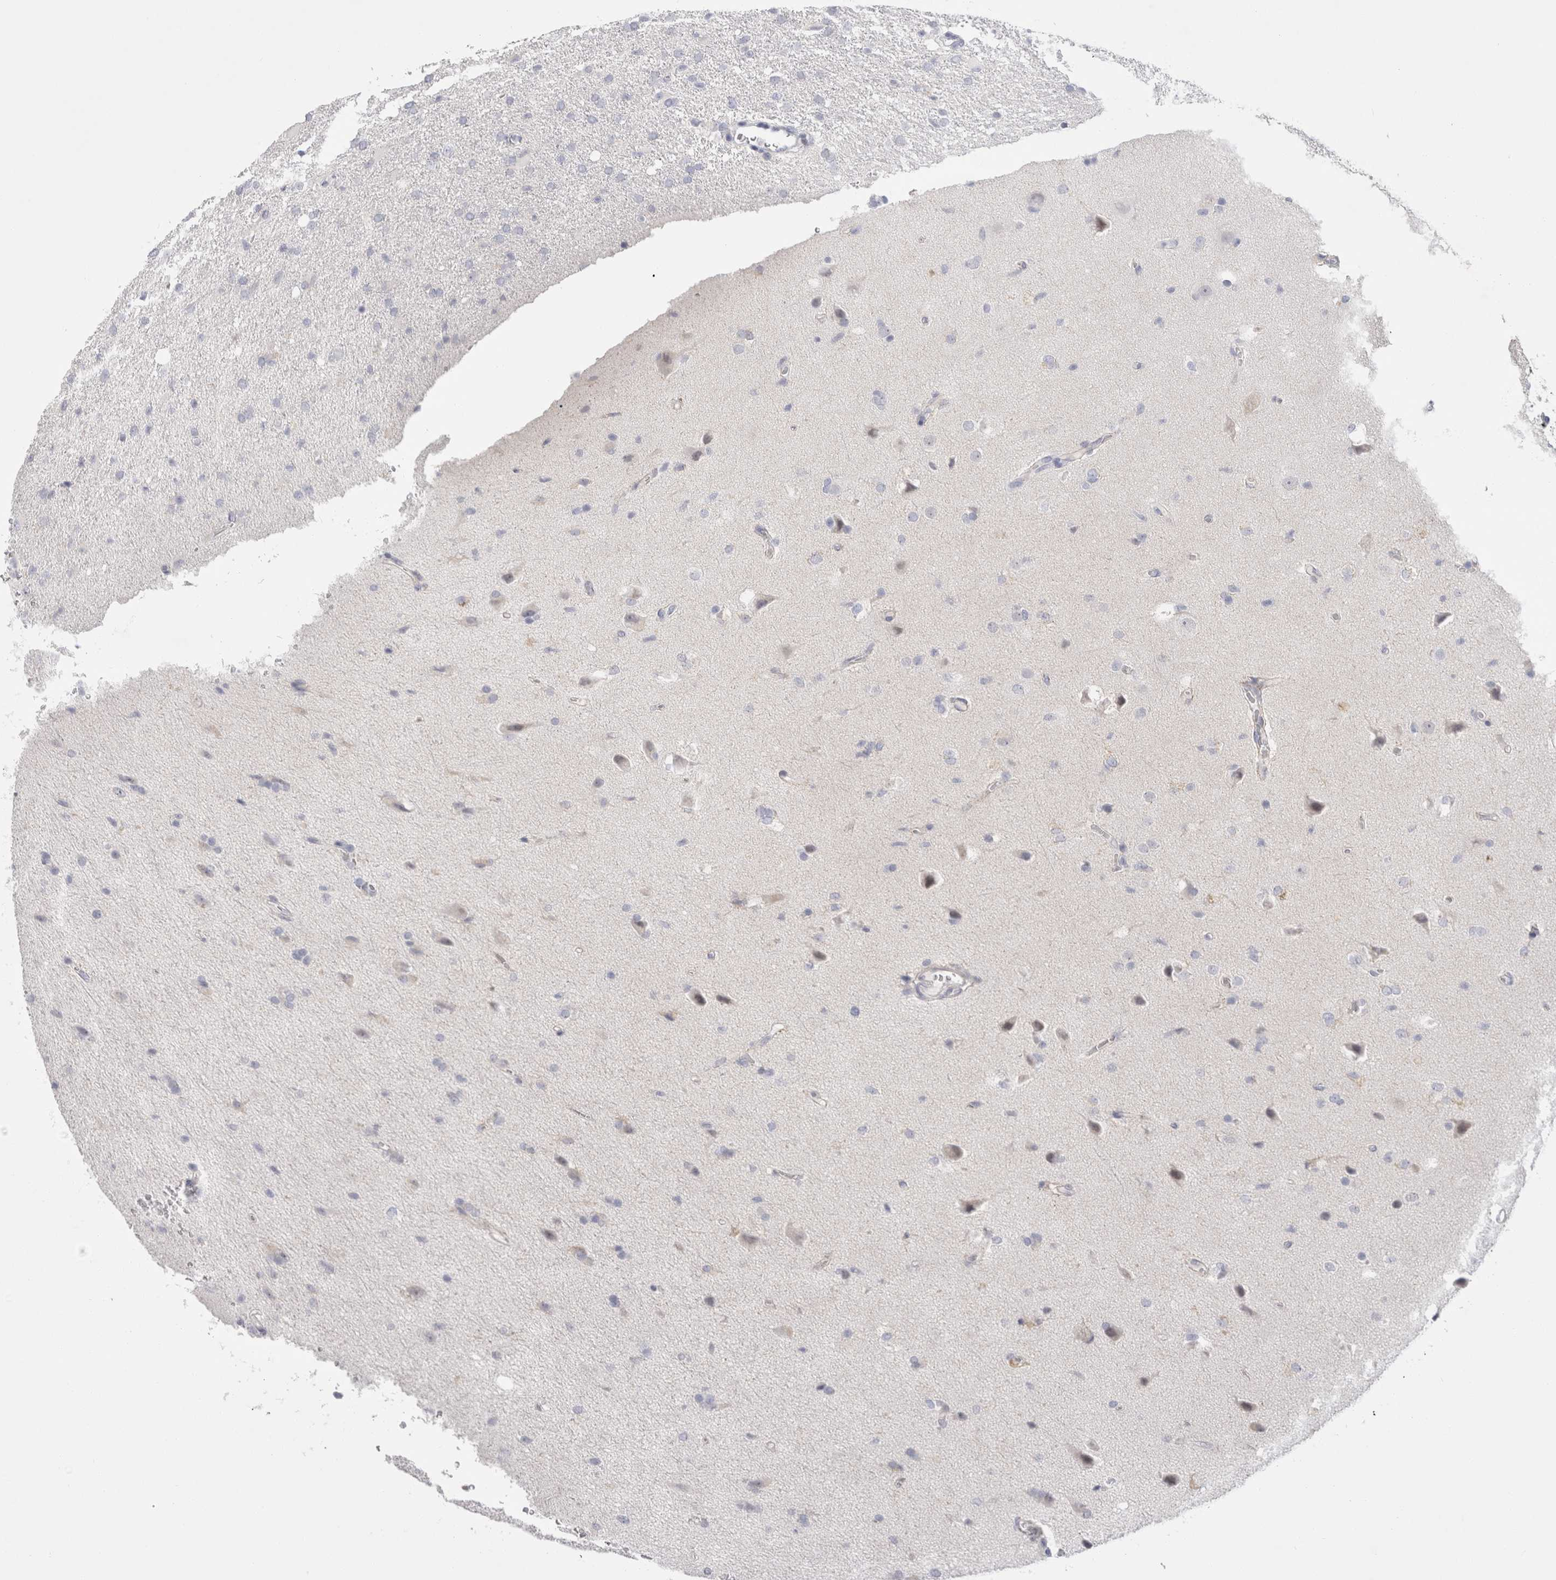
{"staining": {"intensity": "negative", "quantity": "none", "location": "none"}, "tissue": "glioma", "cell_type": "Tumor cells", "image_type": "cancer", "snomed": [{"axis": "morphology", "description": "Glioma, malignant, High grade"}, {"axis": "topography", "description": "Brain"}], "caption": "High power microscopy photomicrograph of an immunohistochemistry (IHC) histopathology image of malignant glioma (high-grade), revealing no significant expression in tumor cells. (Stains: DAB (3,3'-diaminobenzidine) immunohistochemistry with hematoxylin counter stain, Microscopy: brightfield microscopy at high magnification).", "gene": "SPINK2", "patient": {"sex": "female", "age": 57}}